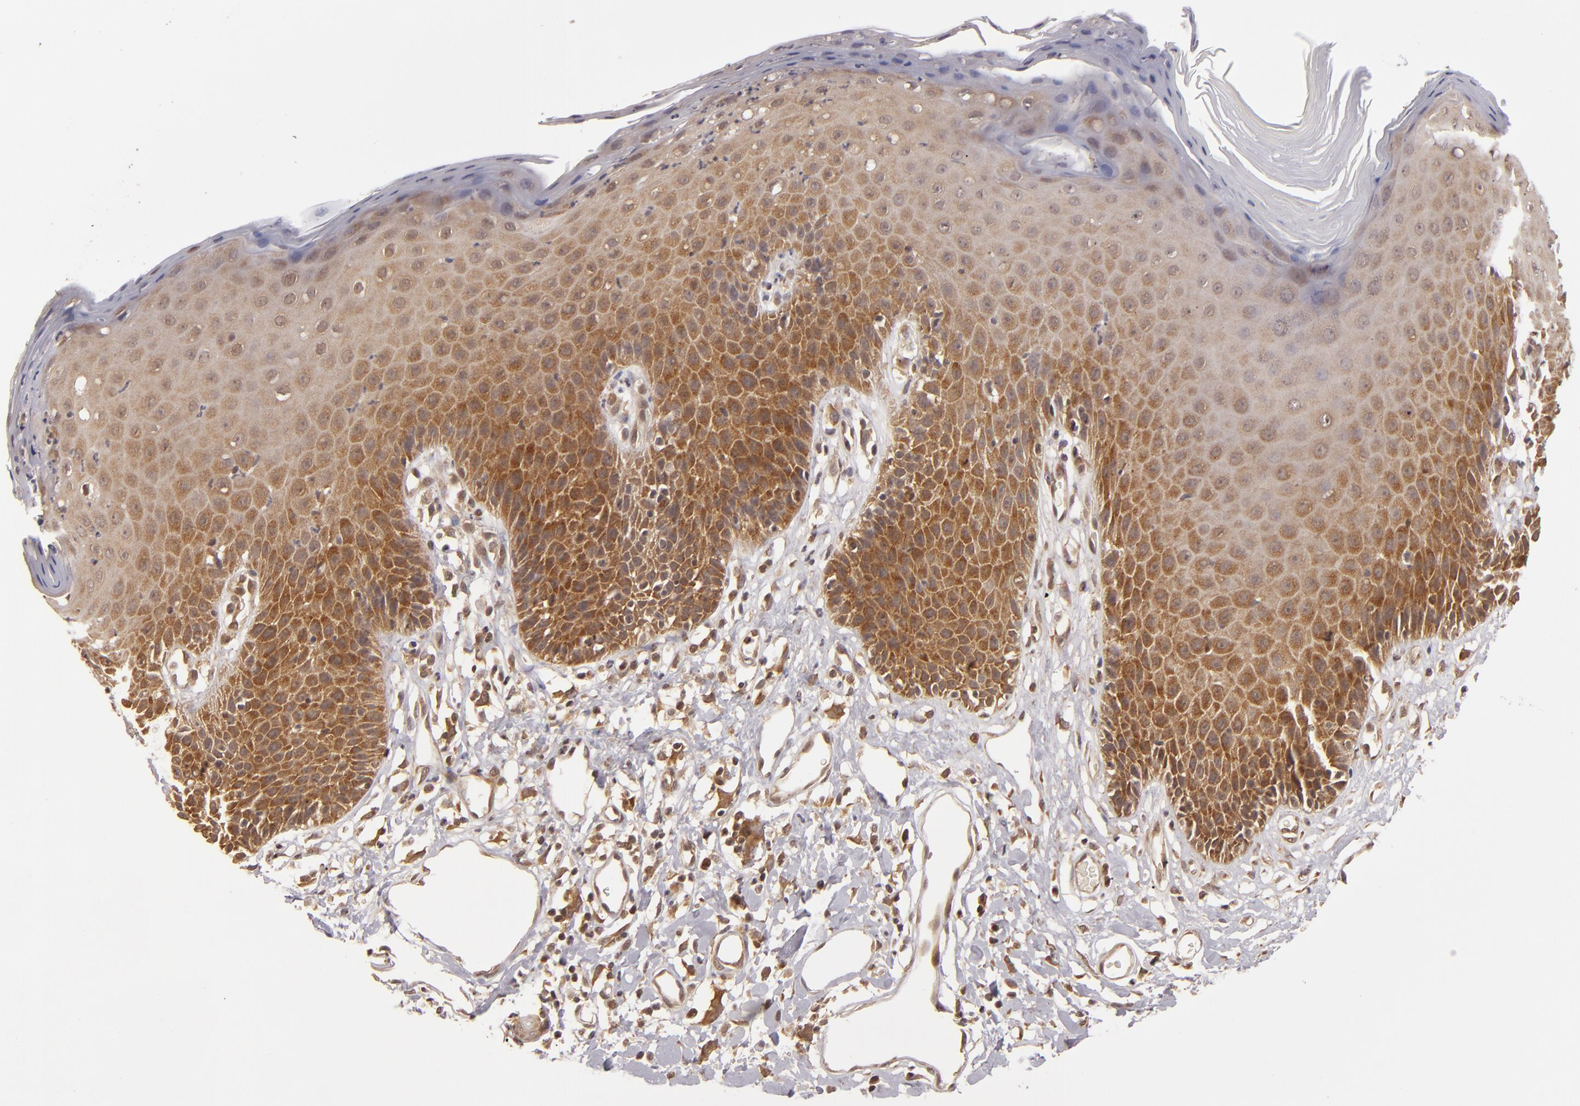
{"staining": {"intensity": "strong", "quantity": ">75%", "location": "cytoplasmic/membranous"}, "tissue": "skin", "cell_type": "Epidermal cells", "image_type": "normal", "snomed": [{"axis": "morphology", "description": "Normal tissue, NOS"}, {"axis": "topography", "description": "Vulva"}, {"axis": "topography", "description": "Peripheral nerve tissue"}], "caption": "High-power microscopy captured an immunohistochemistry image of unremarkable skin, revealing strong cytoplasmic/membranous positivity in about >75% of epidermal cells.", "gene": "MAPK3", "patient": {"sex": "female", "age": 68}}